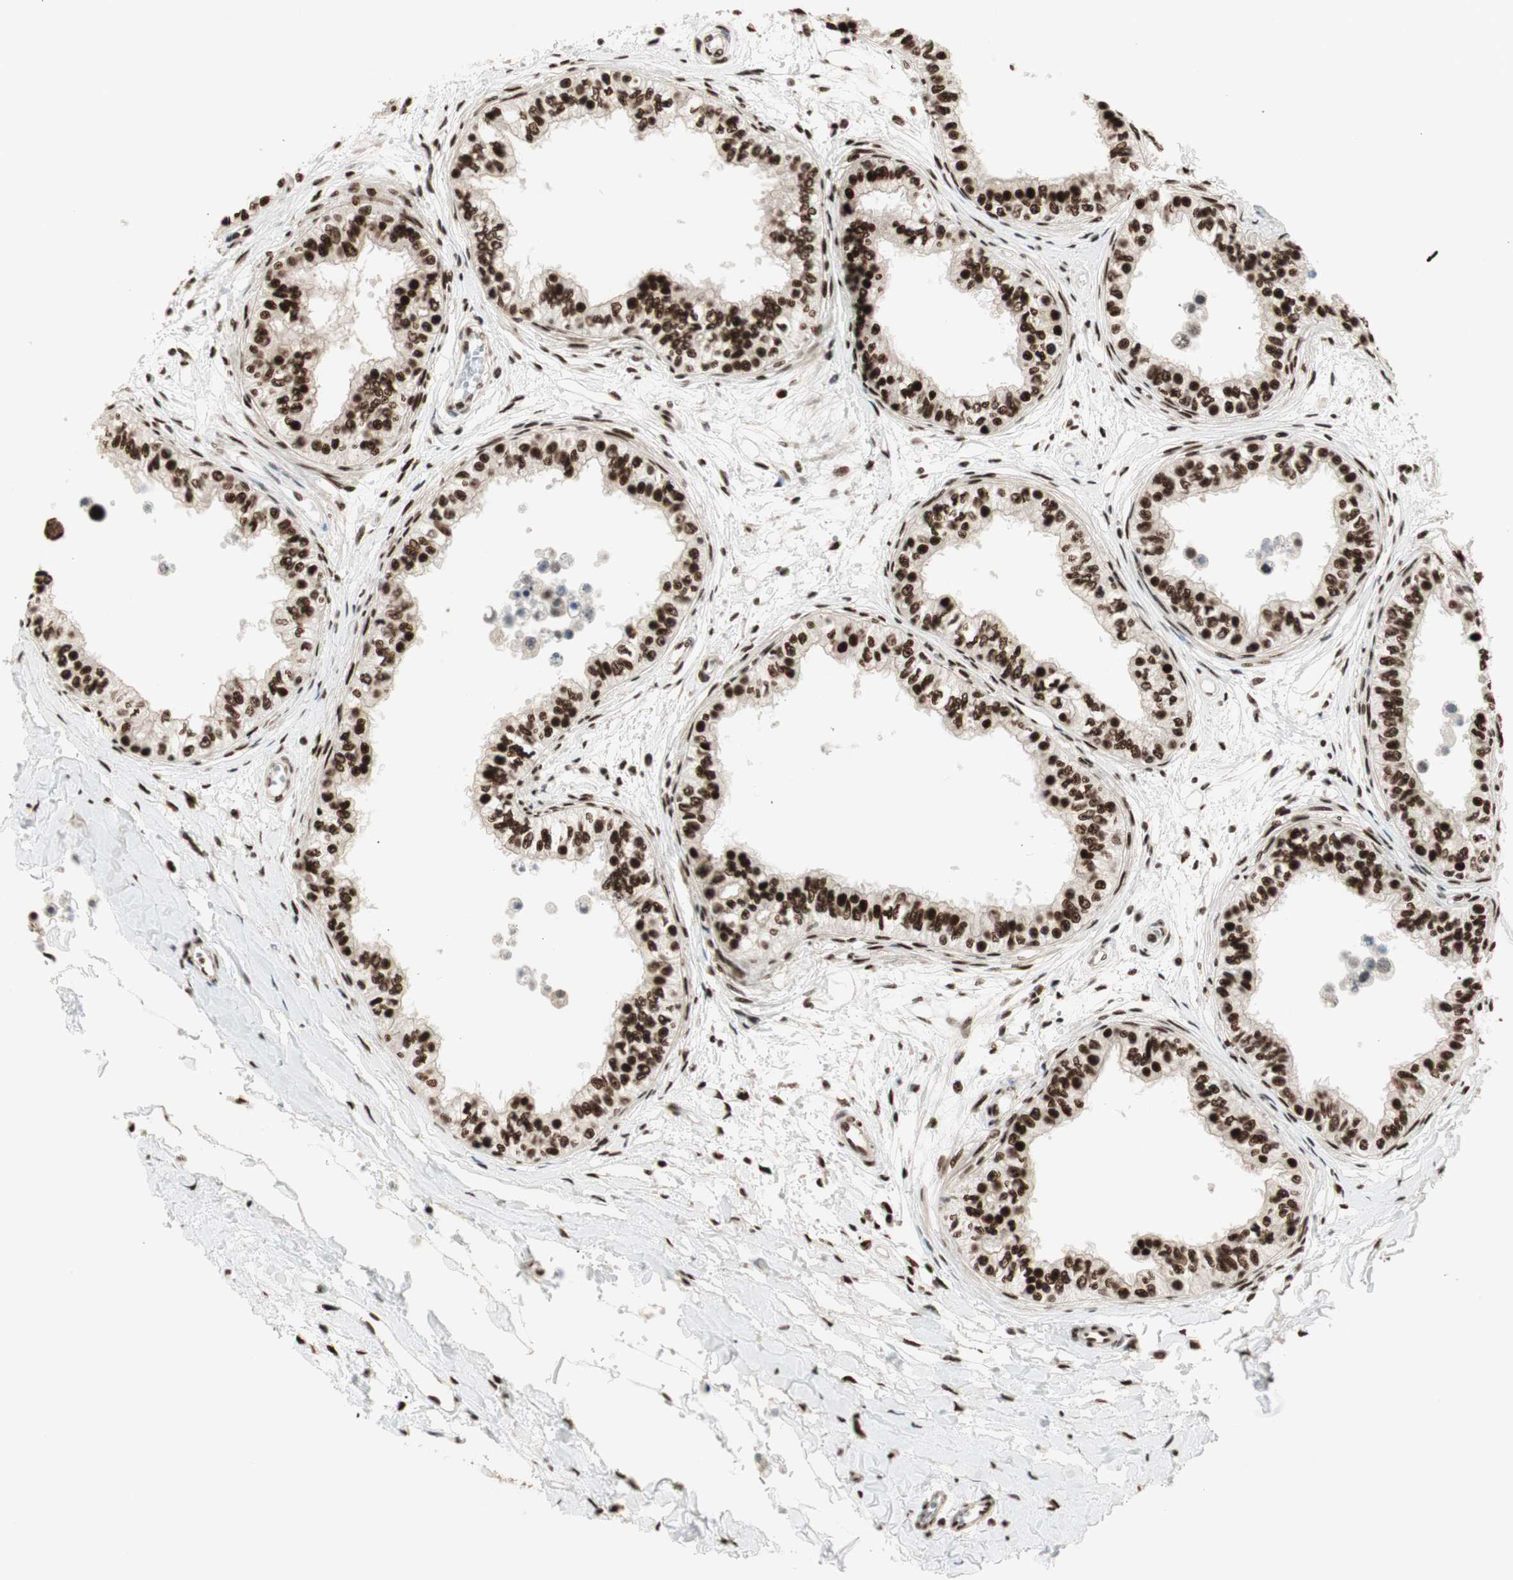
{"staining": {"intensity": "strong", "quantity": ">75%", "location": "nuclear"}, "tissue": "epididymis", "cell_type": "Glandular cells", "image_type": "normal", "snomed": [{"axis": "morphology", "description": "Normal tissue, NOS"}, {"axis": "morphology", "description": "Adenocarcinoma, metastatic, NOS"}, {"axis": "topography", "description": "Testis"}, {"axis": "topography", "description": "Epididymis"}], "caption": "This image exhibits immunohistochemistry staining of unremarkable epididymis, with high strong nuclear expression in approximately >75% of glandular cells.", "gene": "HEXIM1", "patient": {"sex": "male", "age": 26}}